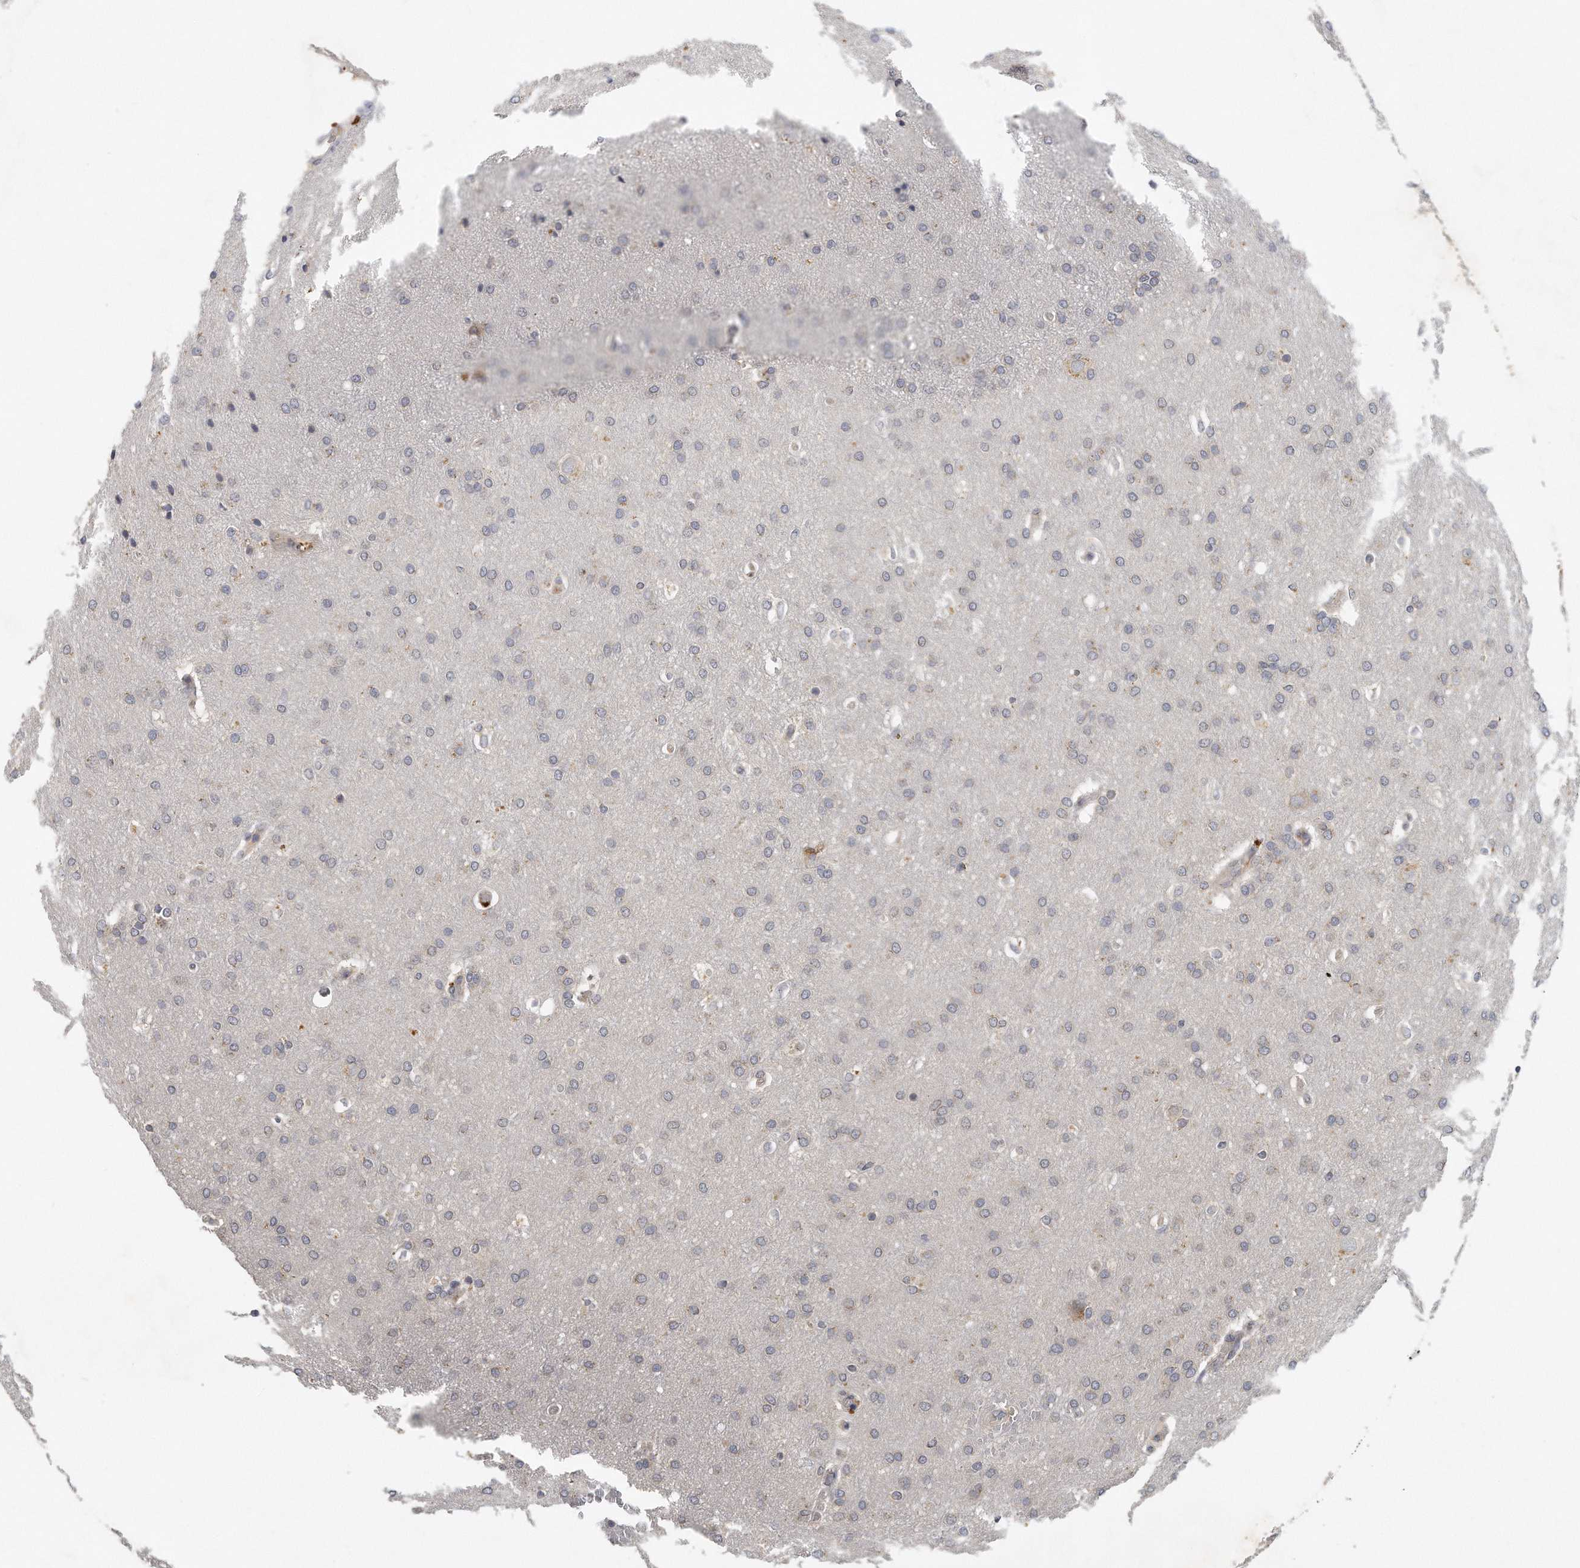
{"staining": {"intensity": "negative", "quantity": "none", "location": "none"}, "tissue": "glioma", "cell_type": "Tumor cells", "image_type": "cancer", "snomed": [{"axis": "morphology", "description": "Glioma, malignant, Low grade"}, {"axis": "topography", "description": "Brain"}], "caption": "Protein analysis of malignant low-grade glioma displays no significant staining in tumor cells.", "gene": "TRAPPC14", "patient": {"sex": "female", "age": 37}}